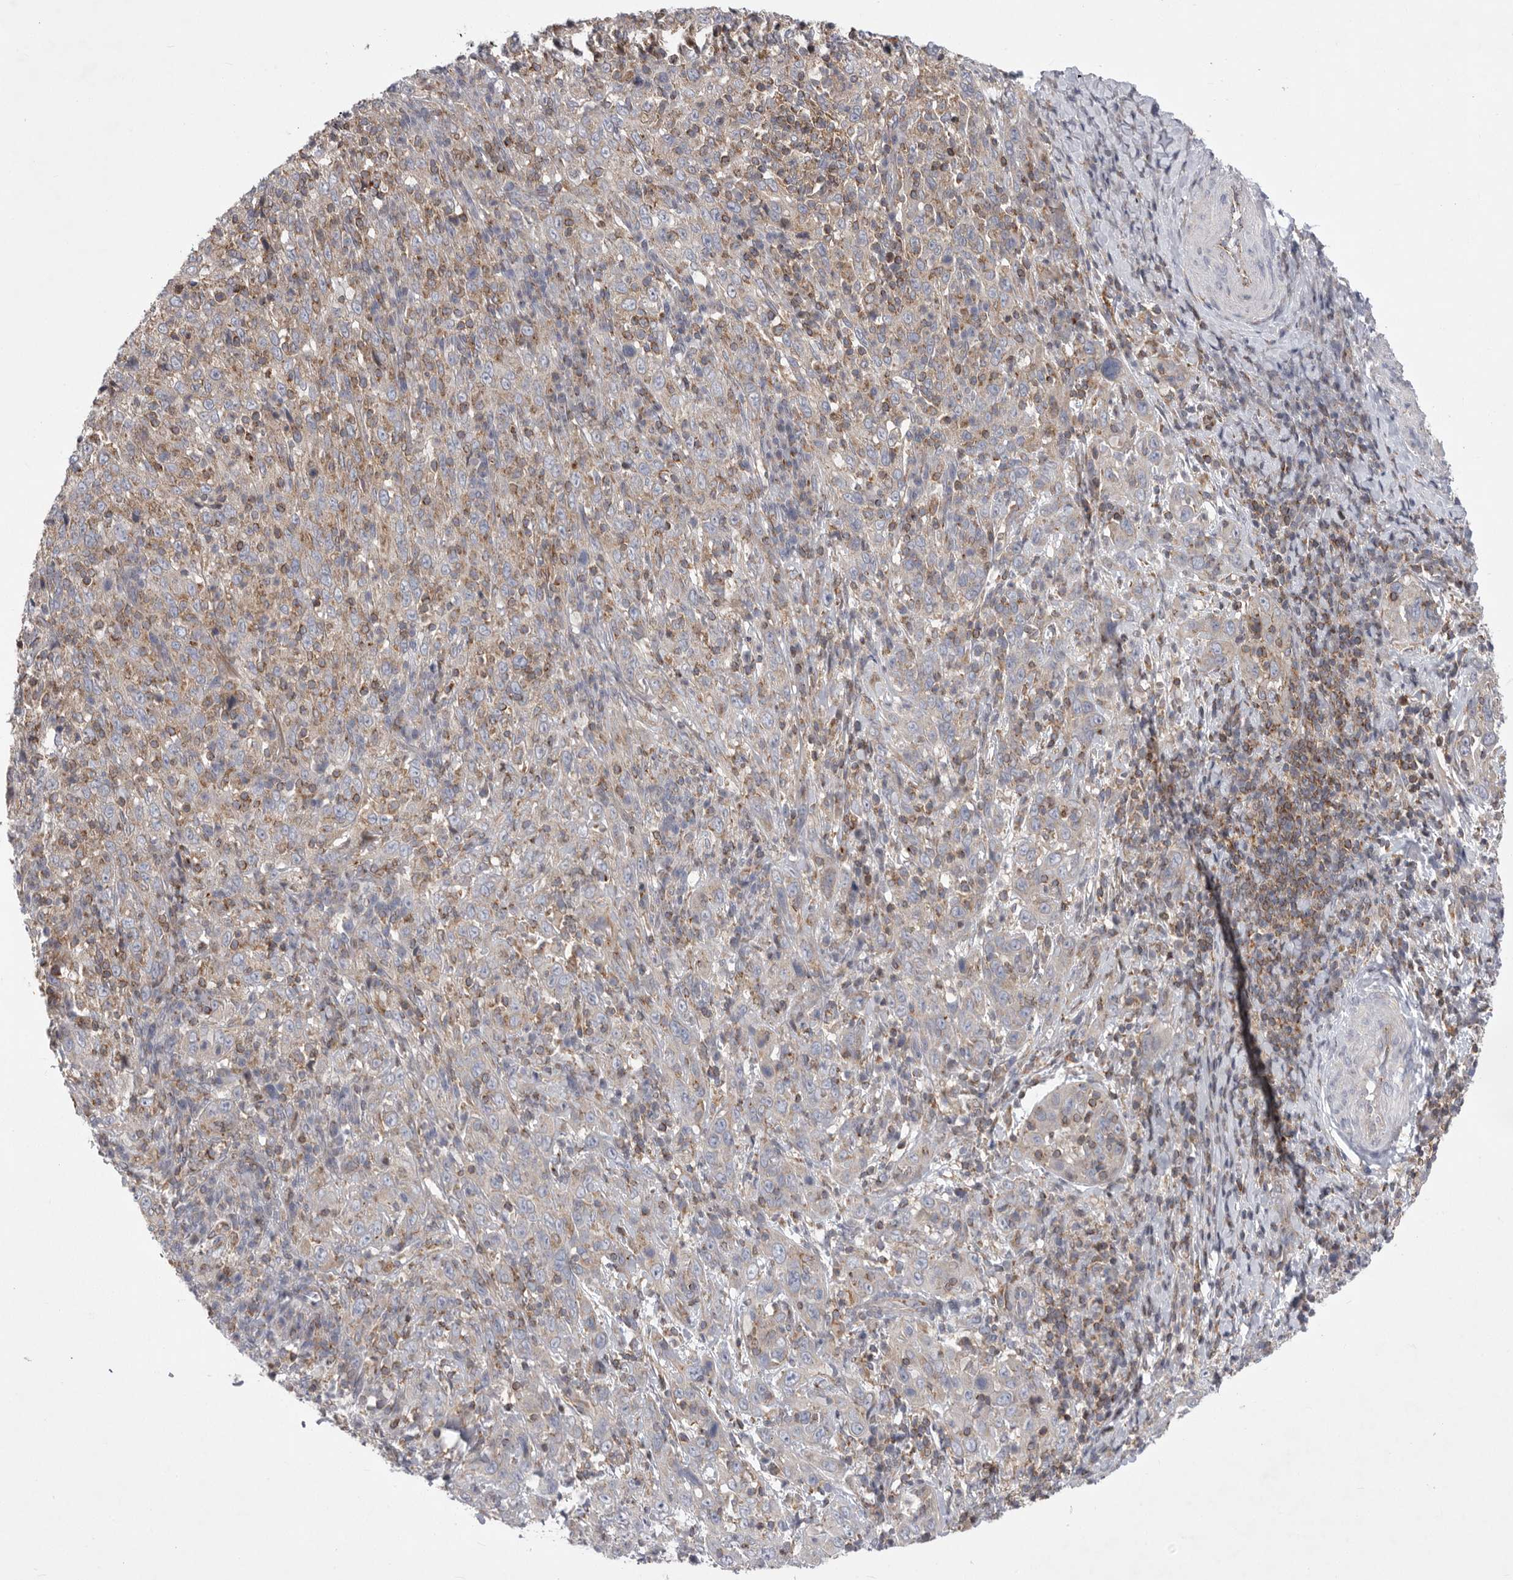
{"staining": {"intensity": "negative", "quantity": "none", "location": "none"}, "tissue": "cervical cancer", "cell_type": "Tumor cells", "image_type": "cancer", "snomed": [{"axis": "morphology", "description": "Squamous cell carcinoma, NOS"}, {"axis": "topography", "description": "Cervix"}], "caption": "Image shows no protein staining in tumor cells of cervical cancer tissue.", "gene": "MPZL1", "patient": {"sex": "female", "age": 46}}